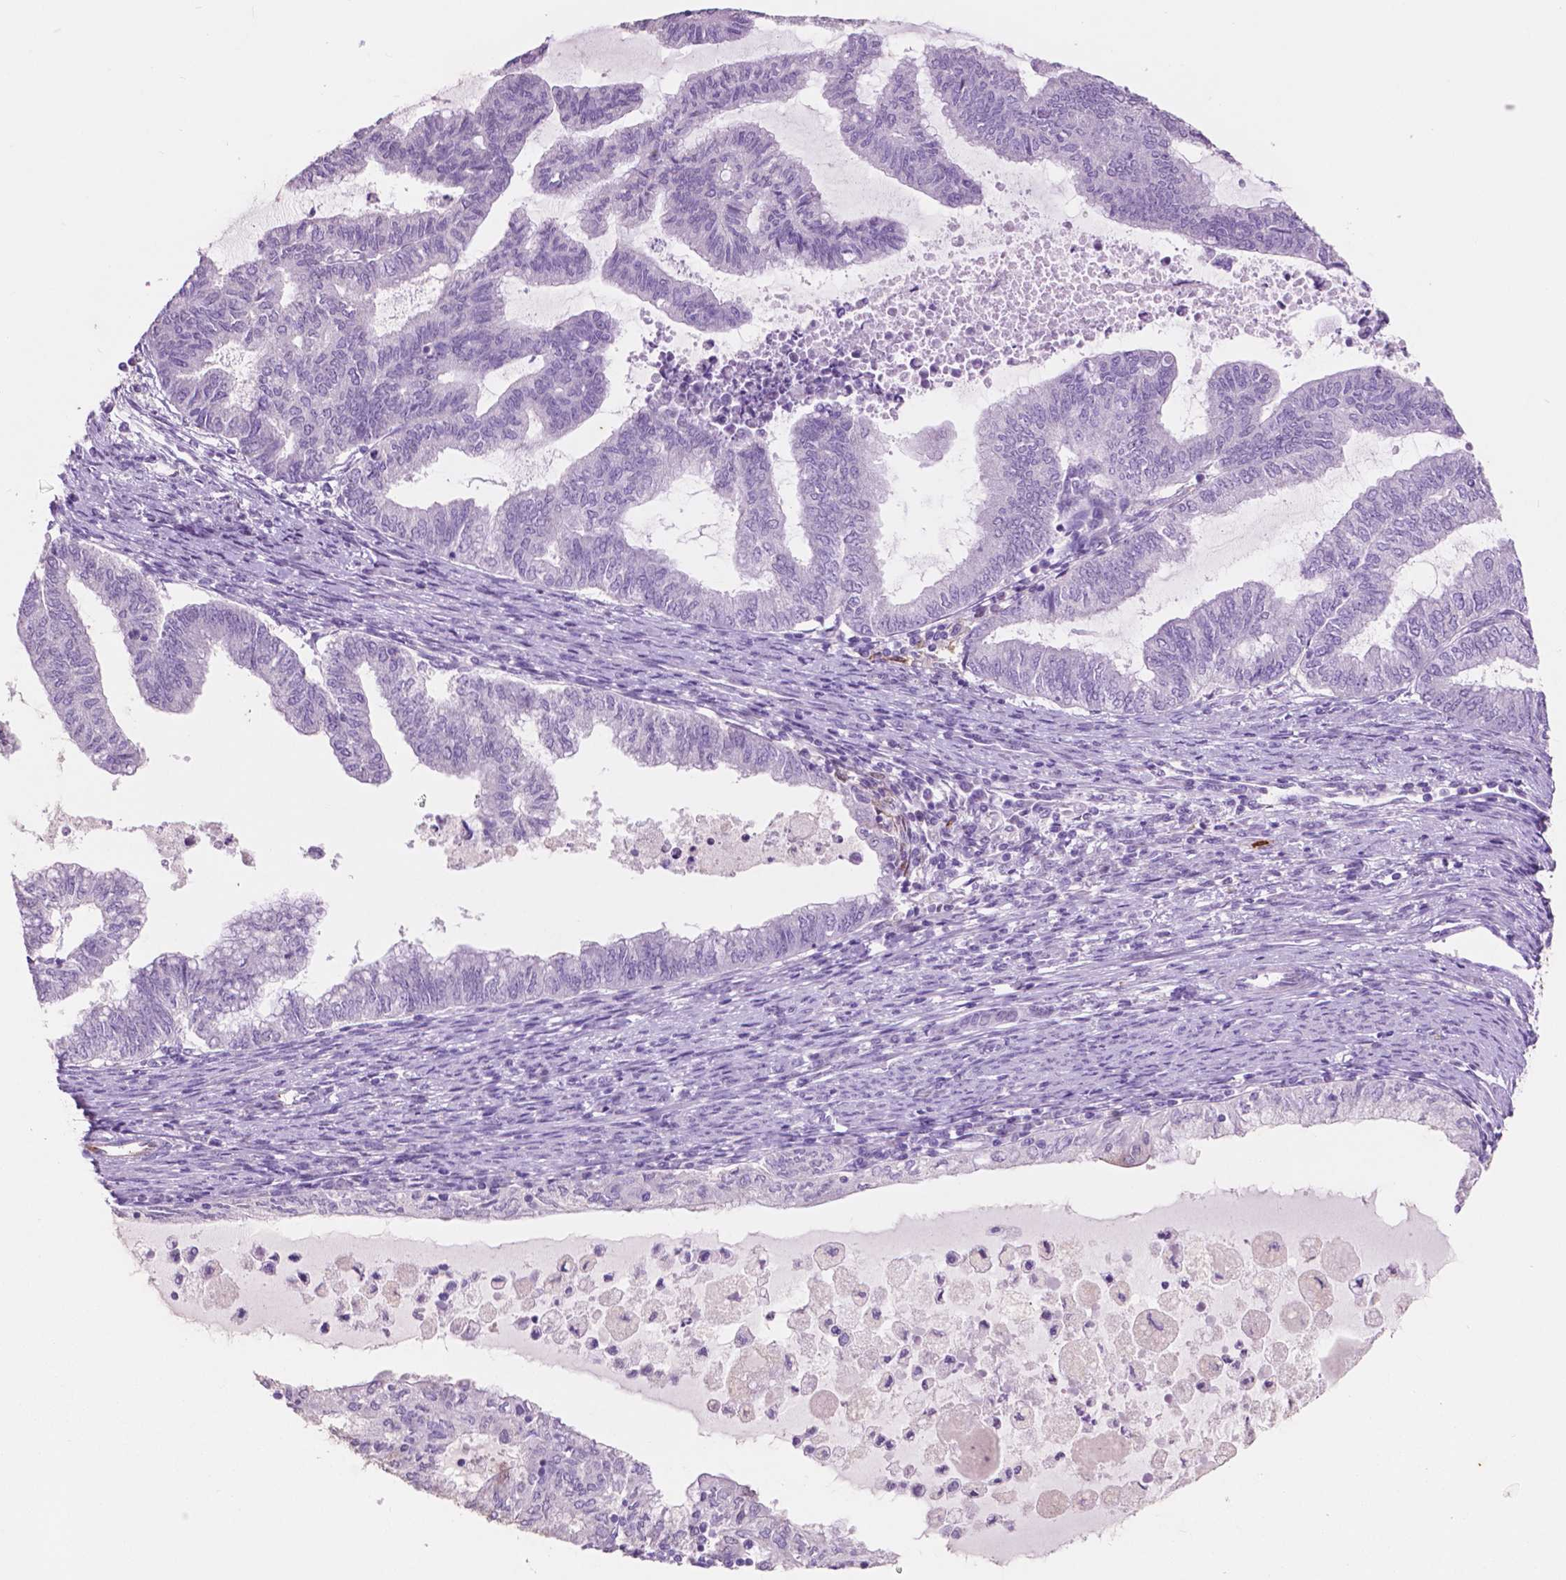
{"staining": {"intensity": "negative", "quantity": "none", "location": "none"}, "tissue": "endometrial cancer", "cell_type": "Tumor cells", "image_type": "cancer", "snomed": [{"axis": "morphology", "description": "Adenocarcinoma, NOS"}, {"axis": "topography", "description": "Endometrium"}], "caption": "Protein analysis of endometrial cancer displays no significant staining in tumor cells. Nuclei are stained in blue.", "gene": "IDO1", "patient": {"sex": "female", "age": 79}}